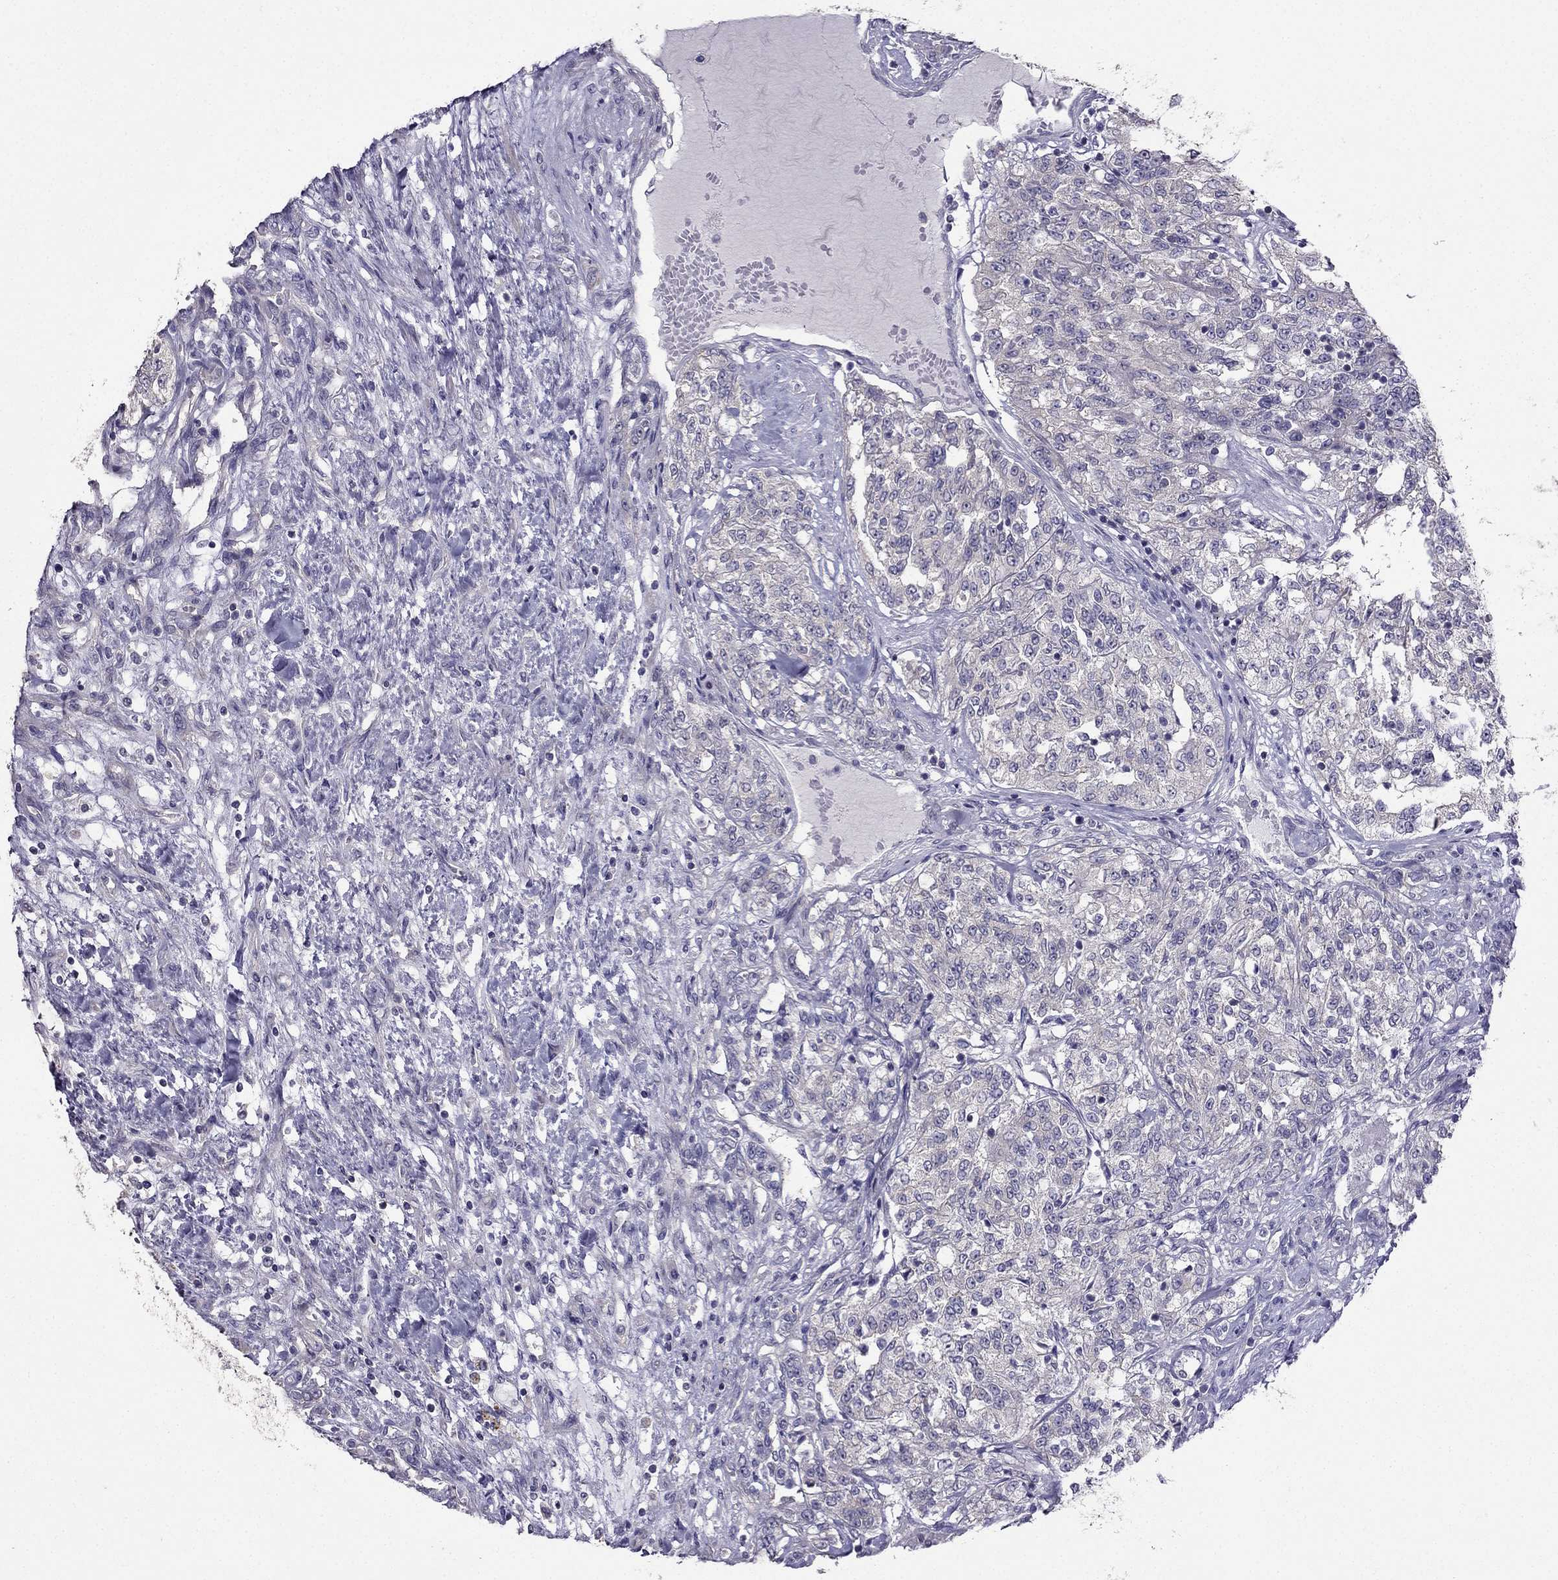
{"staining": {"intensity": "negative", "quantity": "none", "location": "none"}, "tissue": "renal cancer", "cell_type": "Tumor cells", "image_type": "cancer", "snomed": [{"axis": "morphology", "description": "Adenocarcinoma, NOS"}, {"axis": "topography", "description": "Kidney"}], "caption": "Immunohistochemistry histopathology image of renal adenocarcinoma stained for a protein (brown), which demonstrates no staining in tumor cells.", "gene": "AS3MT", "patient": {"sex": "female", "age": 63}}